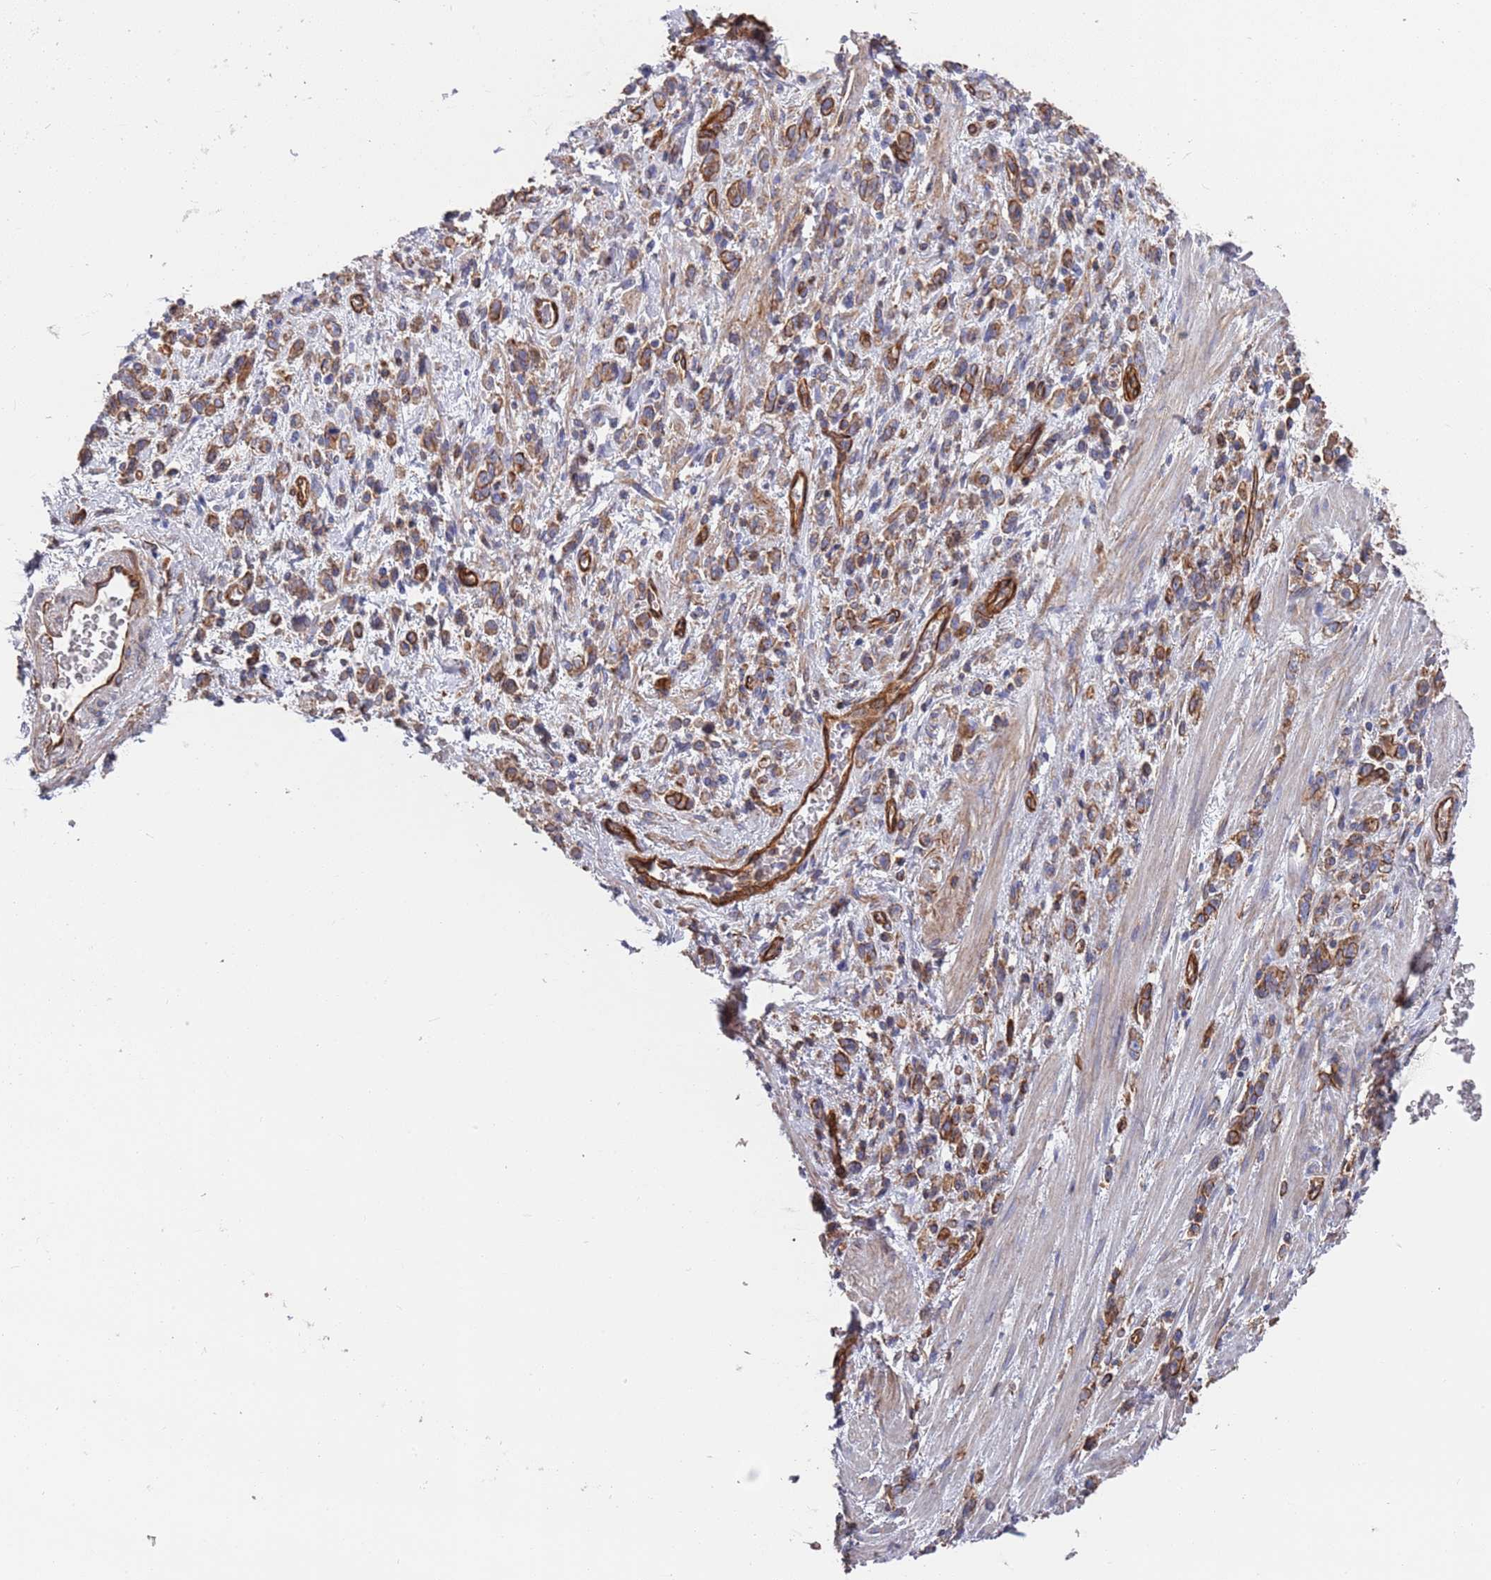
{"staining": {"intensity": "moderate", "quantity": ">75%", "location": "cytoplasmic/membranous"}, "tissue": "stomach cancer", "cell_type": "Tumor cells", "image_type": "cancer", "snomed": [{"axis": "morphology", "description": "Adenocarcinoma, NOS"}, {"axis": "topography", "description": "Stomach"}], "caption": "Human stomach cancer (adenocarcinoma) stained with a brown dye demonstrates moderate cytoplasmic/membranous positive expression in about >75% of tumor cells.", "gene": "JAKMIP2", "patient": {"sex": "male", "age": 77}}